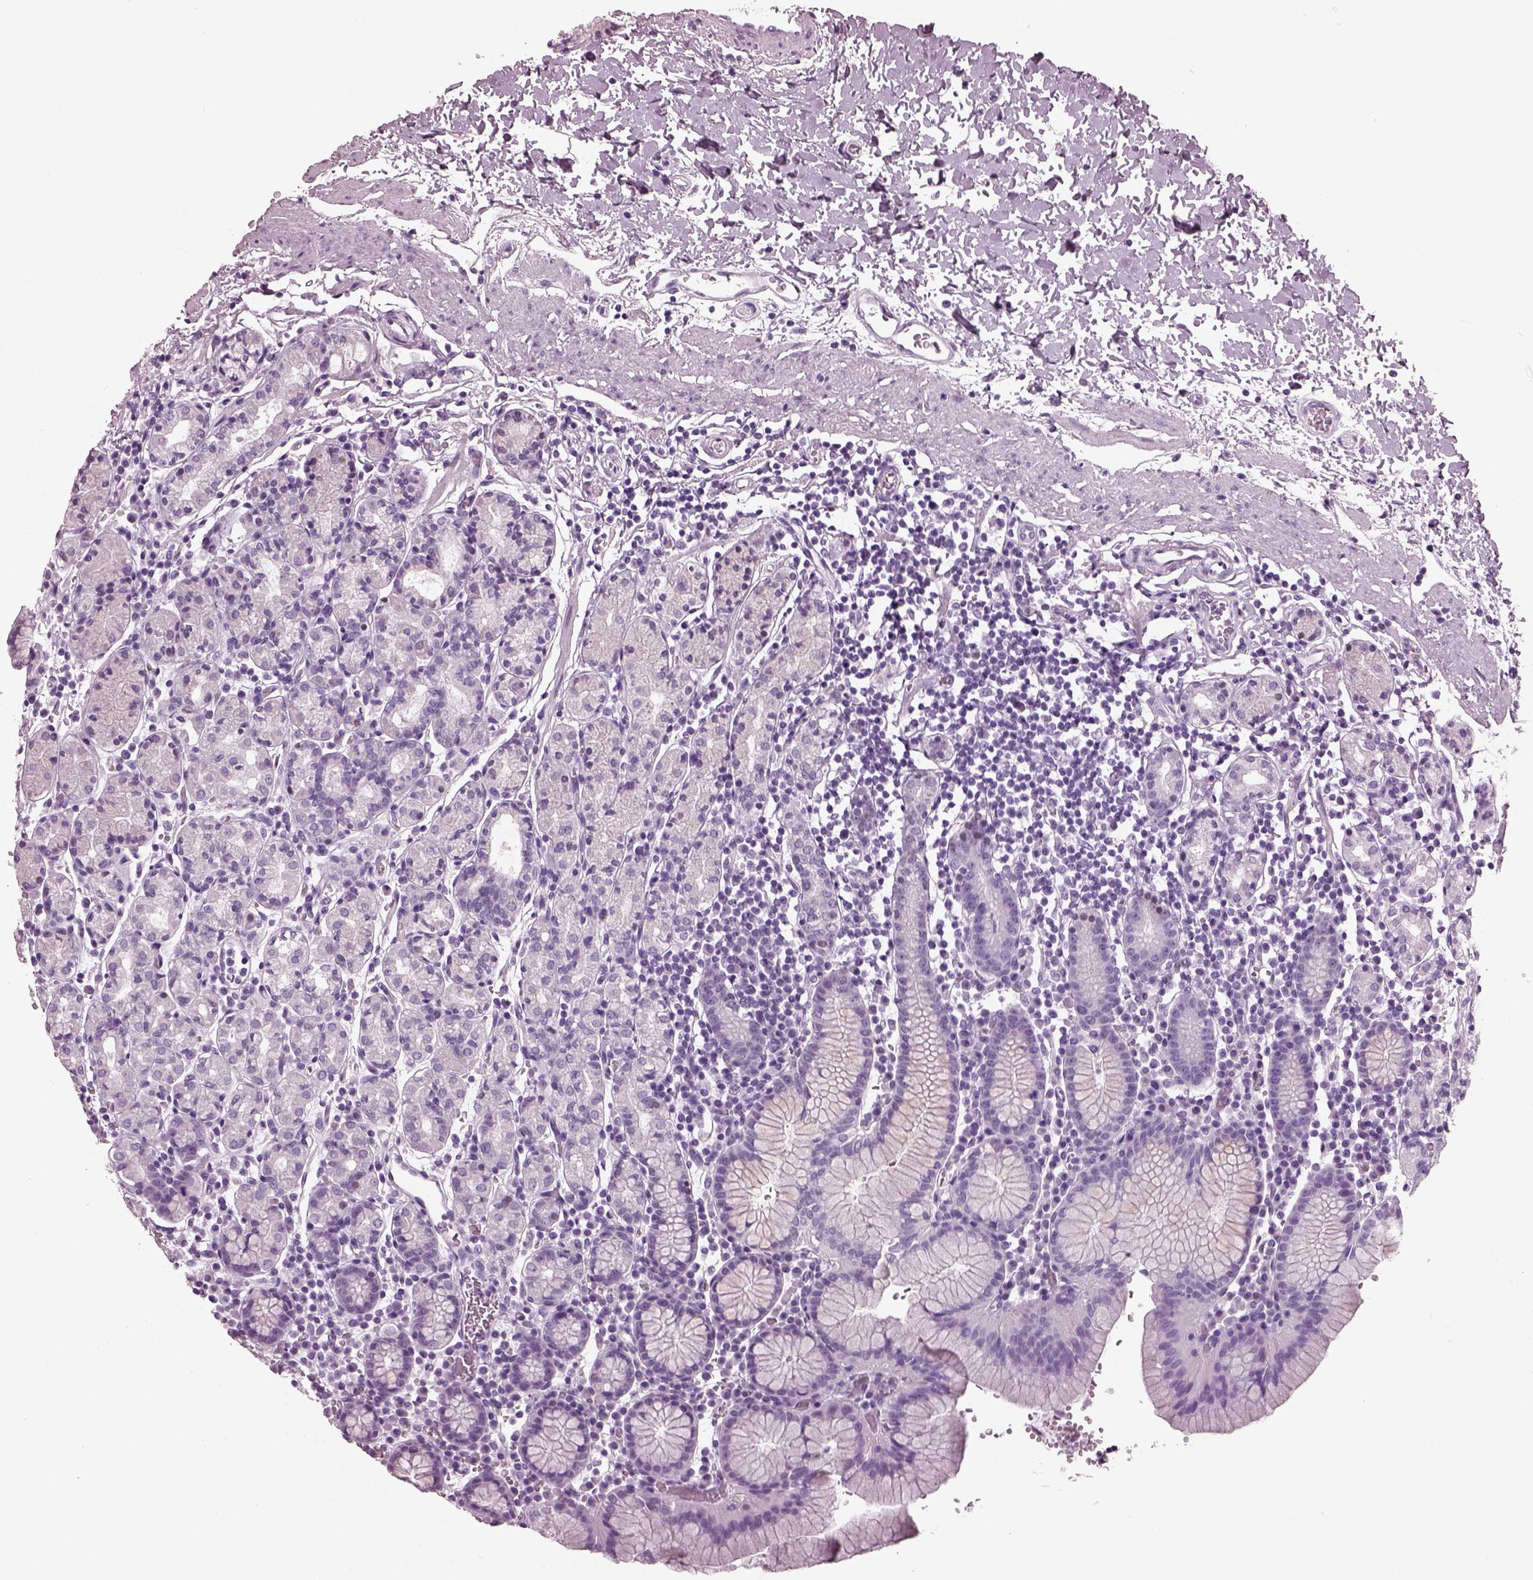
{"staining": {"intensity": "negative", "quantity": "none", "location": "none"}, "tissue": "stomach", "cell_type": "Glandular cells", "image_type": "normal", "snomed": [{"axis": "morphology", "description": "Normal tissue, NOS"}, {"axis": "topography", "description": "Stomach, upper"}, {"axis": "topography", "description": "Stomach"}], "caption": "This histopathology image is of normal stomach stained with IHC to label a protein in brown with the nuclei are counter-stained blue. There is no expression in glandular cells.", "gene": "KRTAP3", "patient": {"sex": "male", "age": 62}}